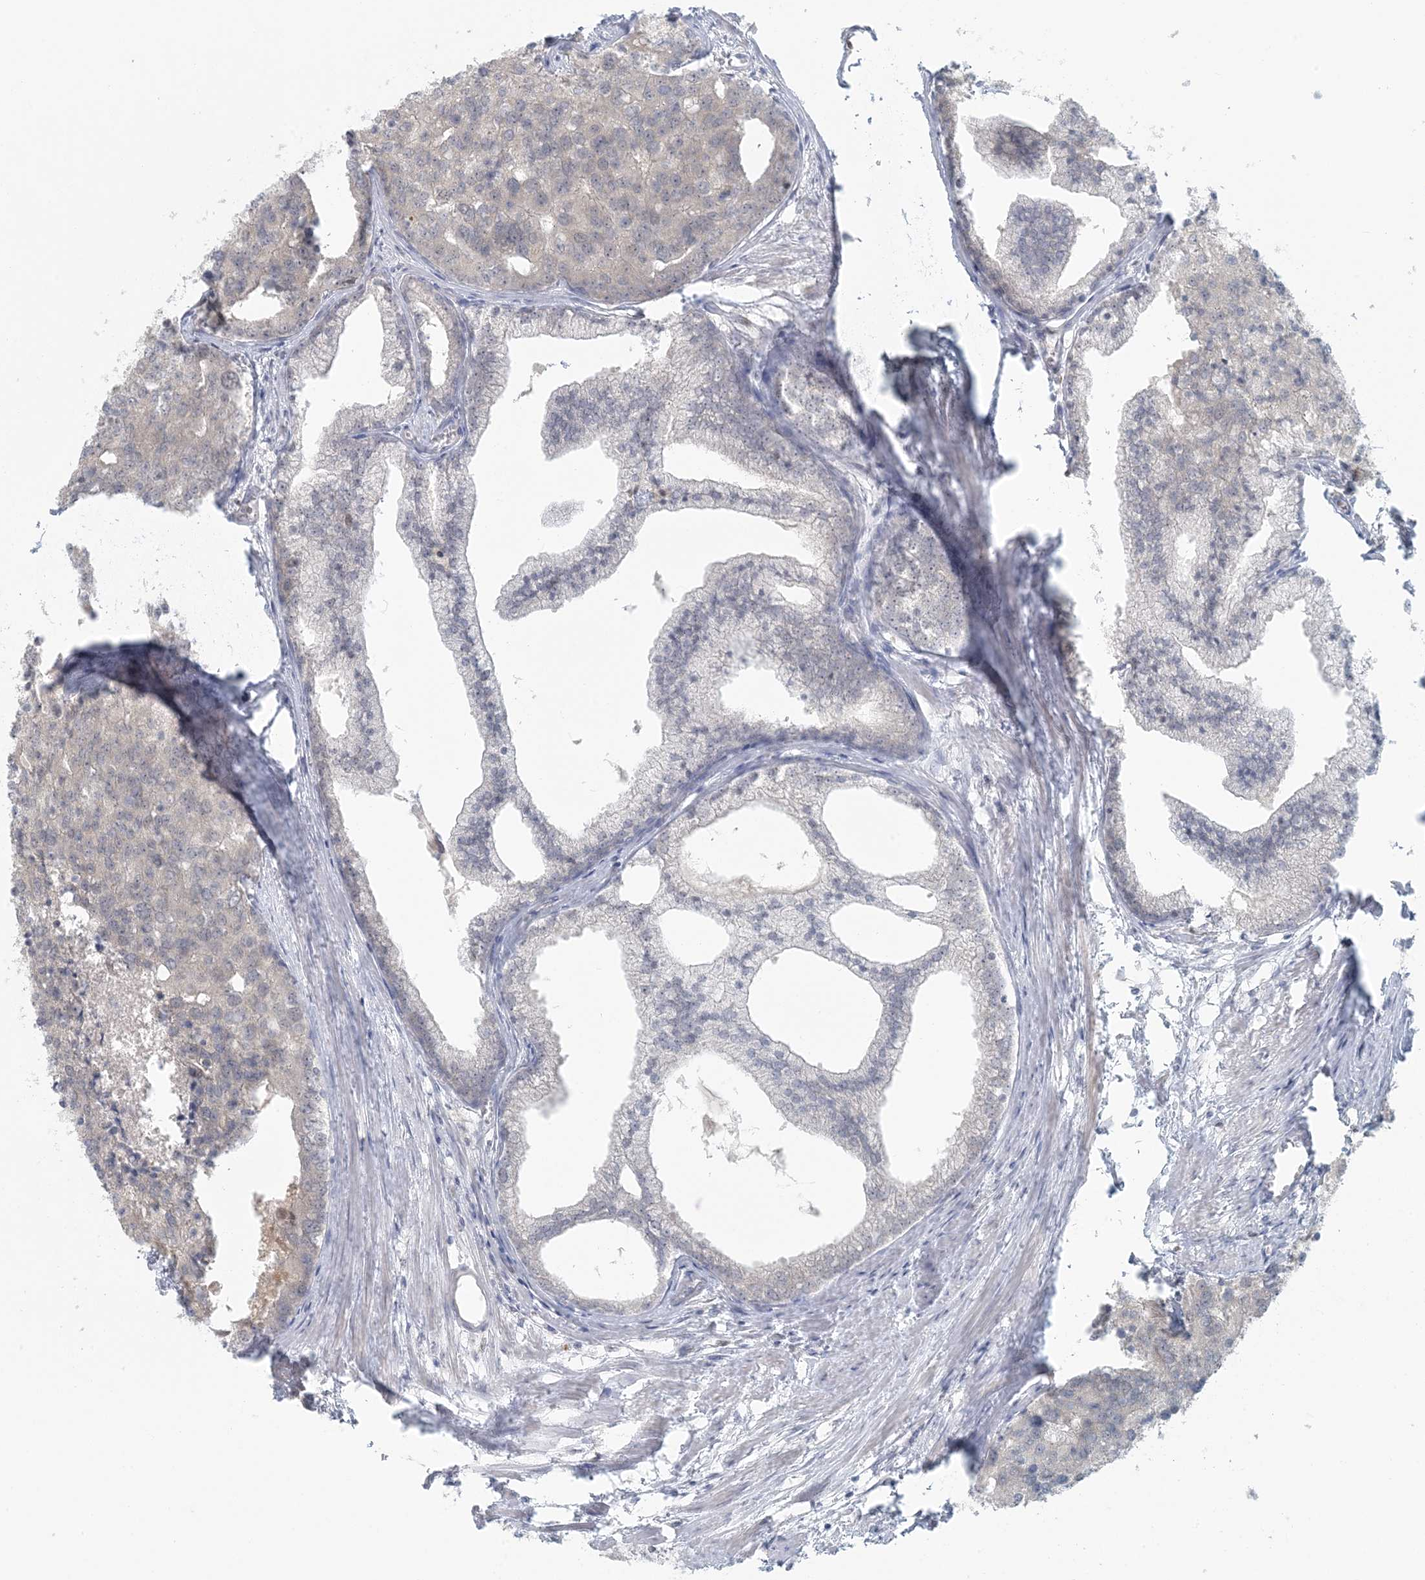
{"staining": {"intensity": "negative", "quantity": "none", "location": "none"}, "tissue": "prostate cancer", "cell_type": "Tumor cells", "image_type": "cancer", "snomed": [{"axis": "morphology", "description": "Adenocarcinoma, High grade"}, {"axis": "topography", "description": "Prostate"}], "caption": "Histopathology image shows no significant protein staining in tumor cells of prostate cancer.", "gene": "CTDNEP1", "patient": {"sex": "male", "age": 50}}